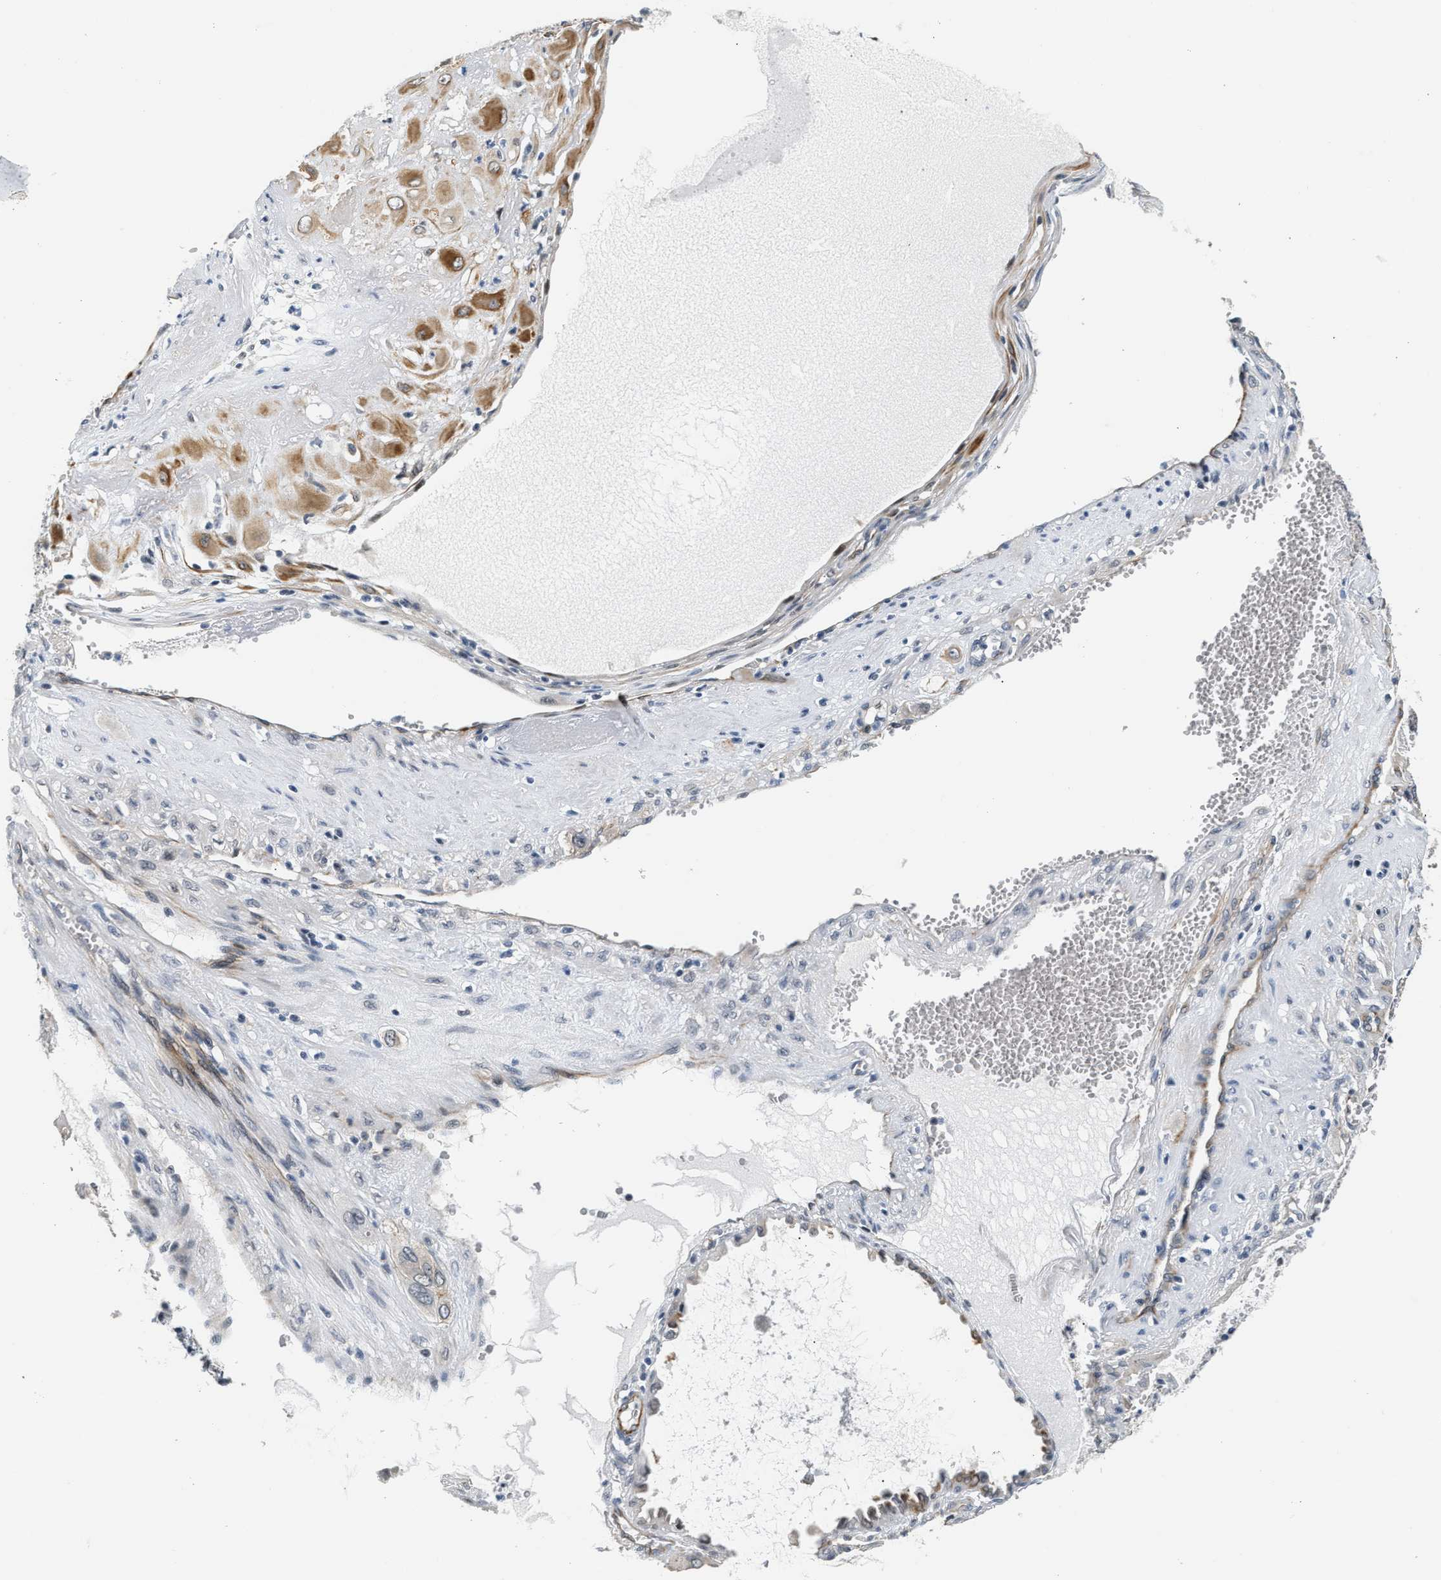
{"staining": {"intensity": "moderate", "quantity": ">75%", "location": "cytoplasmic/membranous"}, "tissue": "cervical cancer", "cell_type": "Tumor cells", "image_type": "cancer", "snomed": [{"axis": "morphology", "description": "Squamous cell carcinoma, NOS"}, {"axis": "topography", "description": "Cervix"}], "caption": "DAB (3,3'-diaminobenzidine) immunohistochemical staining of human cervical cancer reveals moderate cytoplasmic/membranous protein positivity in about >75% of tumor cells.", "gene": "PPM1H", "patient": {"sex": "female", "age": 34}}